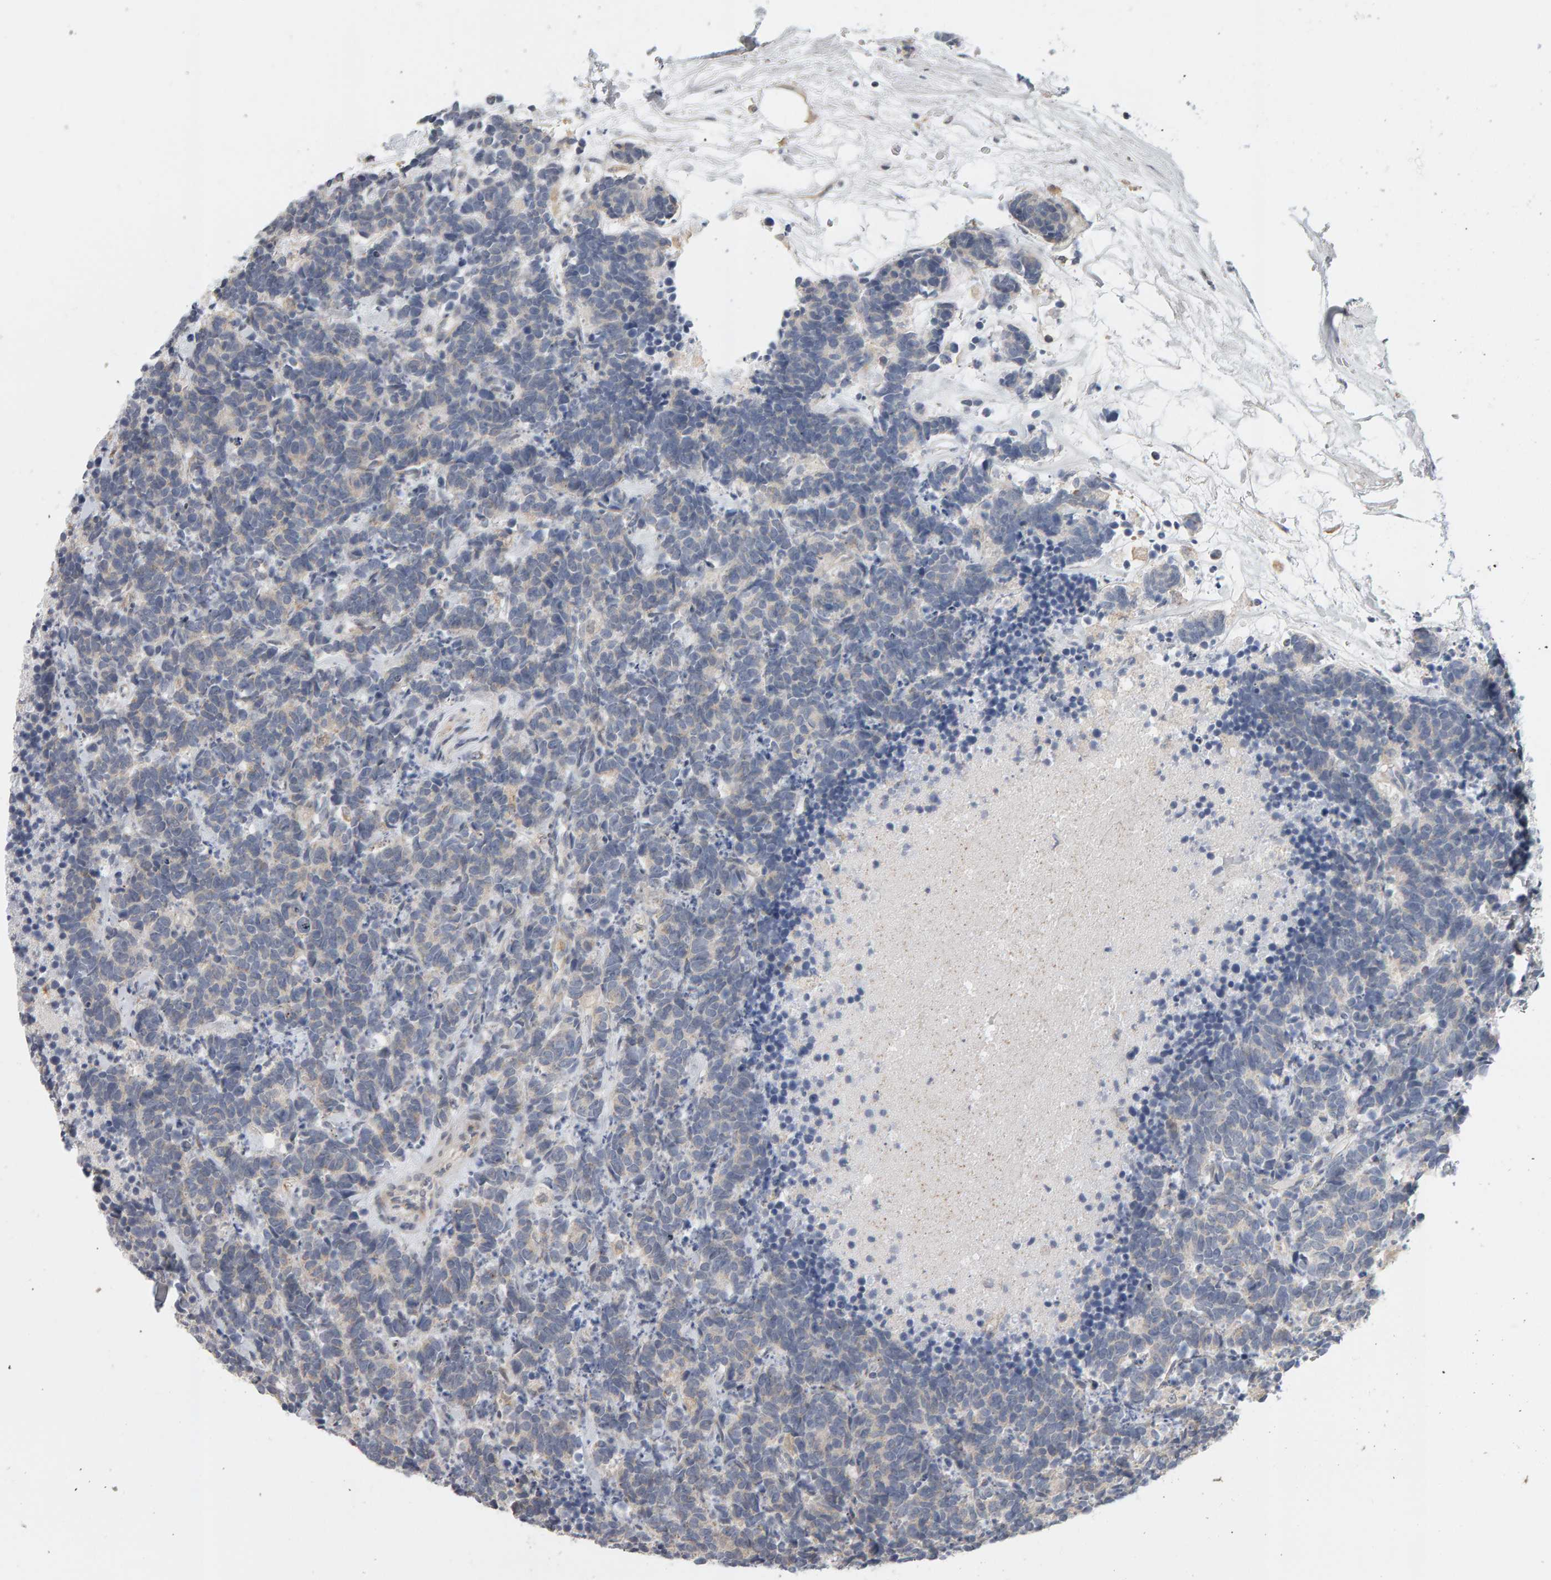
{"staining": {"intensity": "negative", "quantity": "none", "location": "none"}, "tissue": "carcinoid", "cell_type": "Tumor cells", "image_type": "cancer", "snomed": [{"axis": "morphology", "description": "Carcinoma, NOS"}, {"axis": "morphology", "description": "Carcinoid, malignant, NOS"}, {"axis": "topography", "description": "Urinary bladder"}], "caption": "Carcinoid stained for a protein using IHC displays no expression tumor cells.", "gene": "MSRA", "patient": {"sex": "male", "age": 57}}